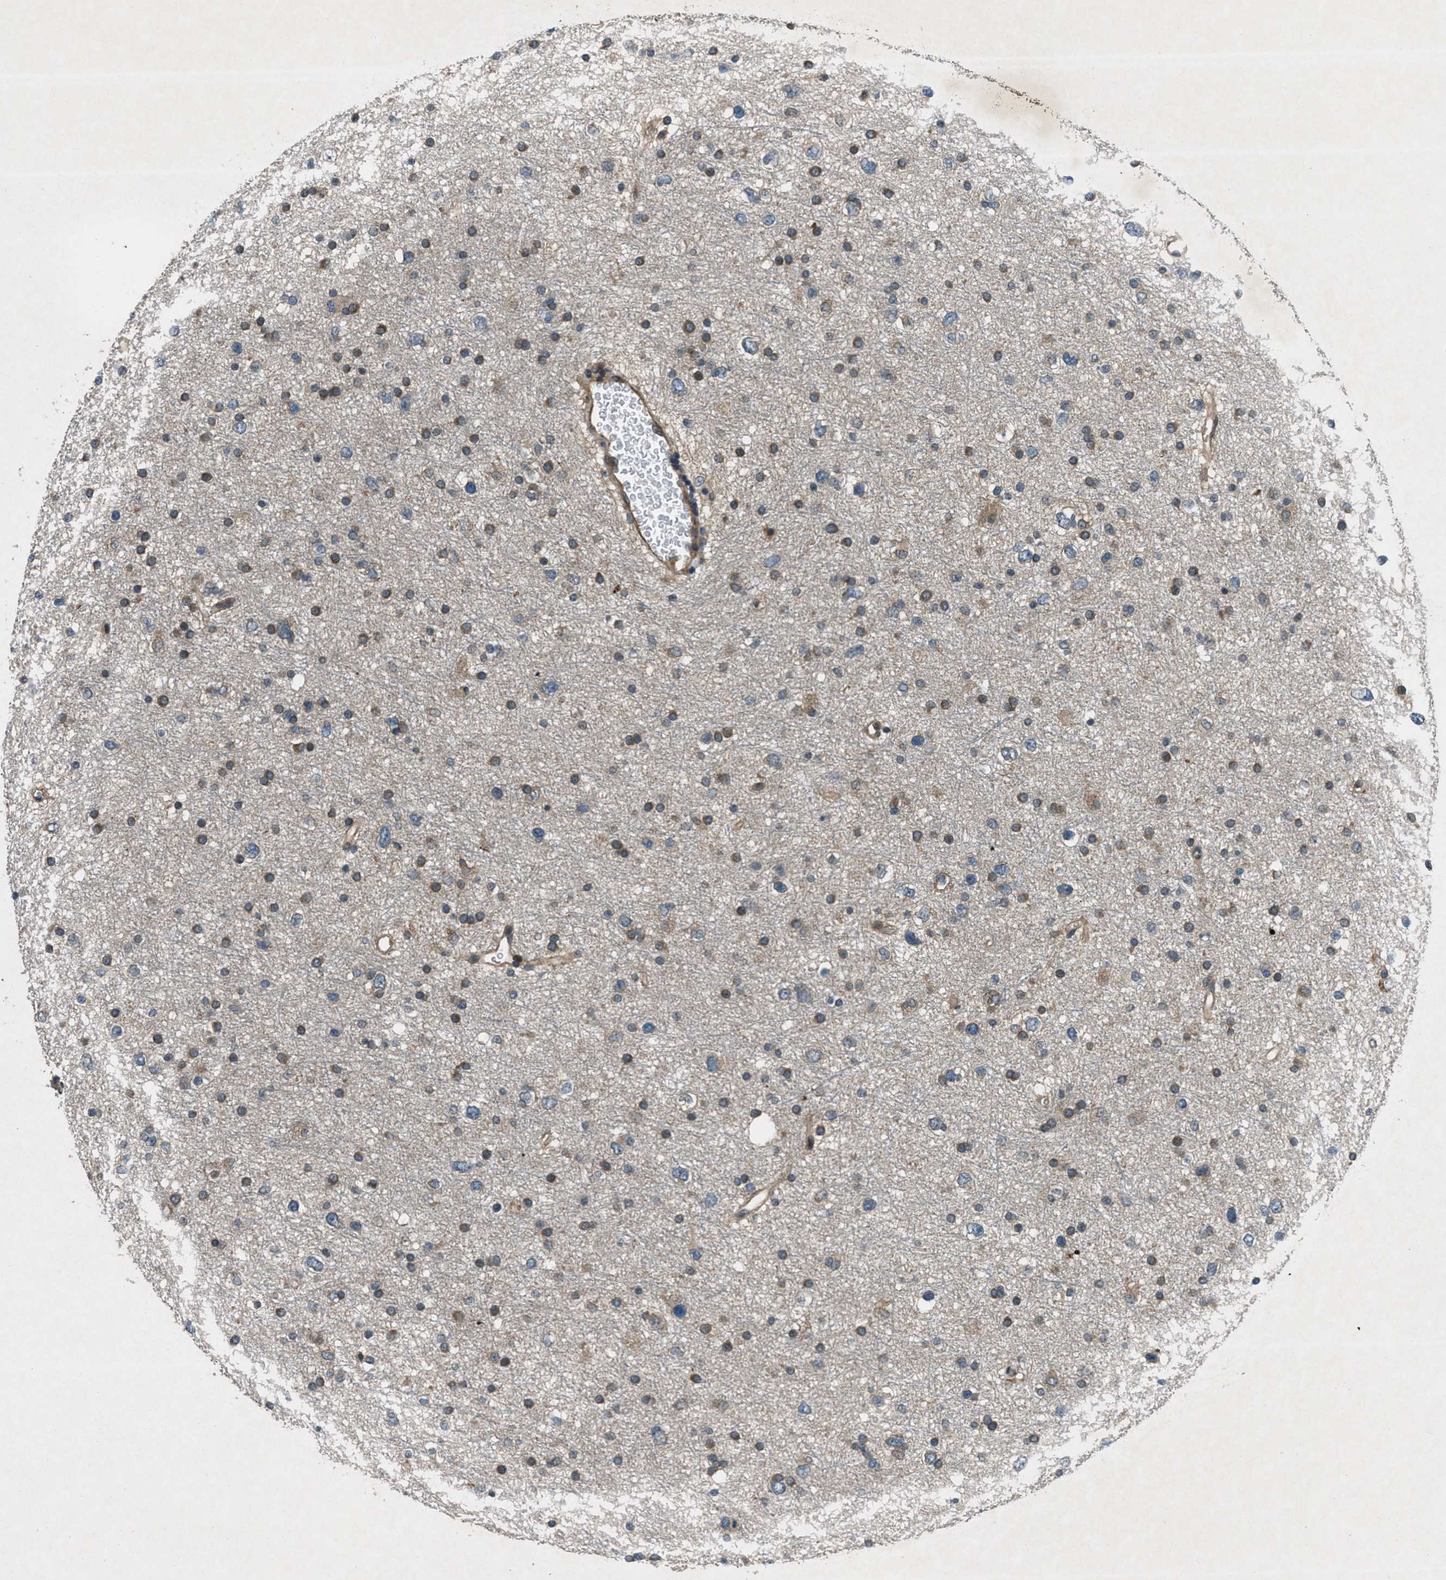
{"staining": {"intensity": "moderate", "quantity": ">75%", "location": "cytoplasmic/membranous"}, "tissue": "glioma", "cell_type": "Tumor cells", "image_type": "cancer", "snomed": [{"axis": "morphology", "description": "Glioma, malignant, Low grade"}, {"axis": "topography", "description": "Brain"}], "caption": "Tumor cells display medium levels of moderate cytoplasmic/membranous positivity in about >75% of cells in malignant glioma (low-grade).", "gene": "EPSTI1", "patient": {"sex": "female", "age": 37}}